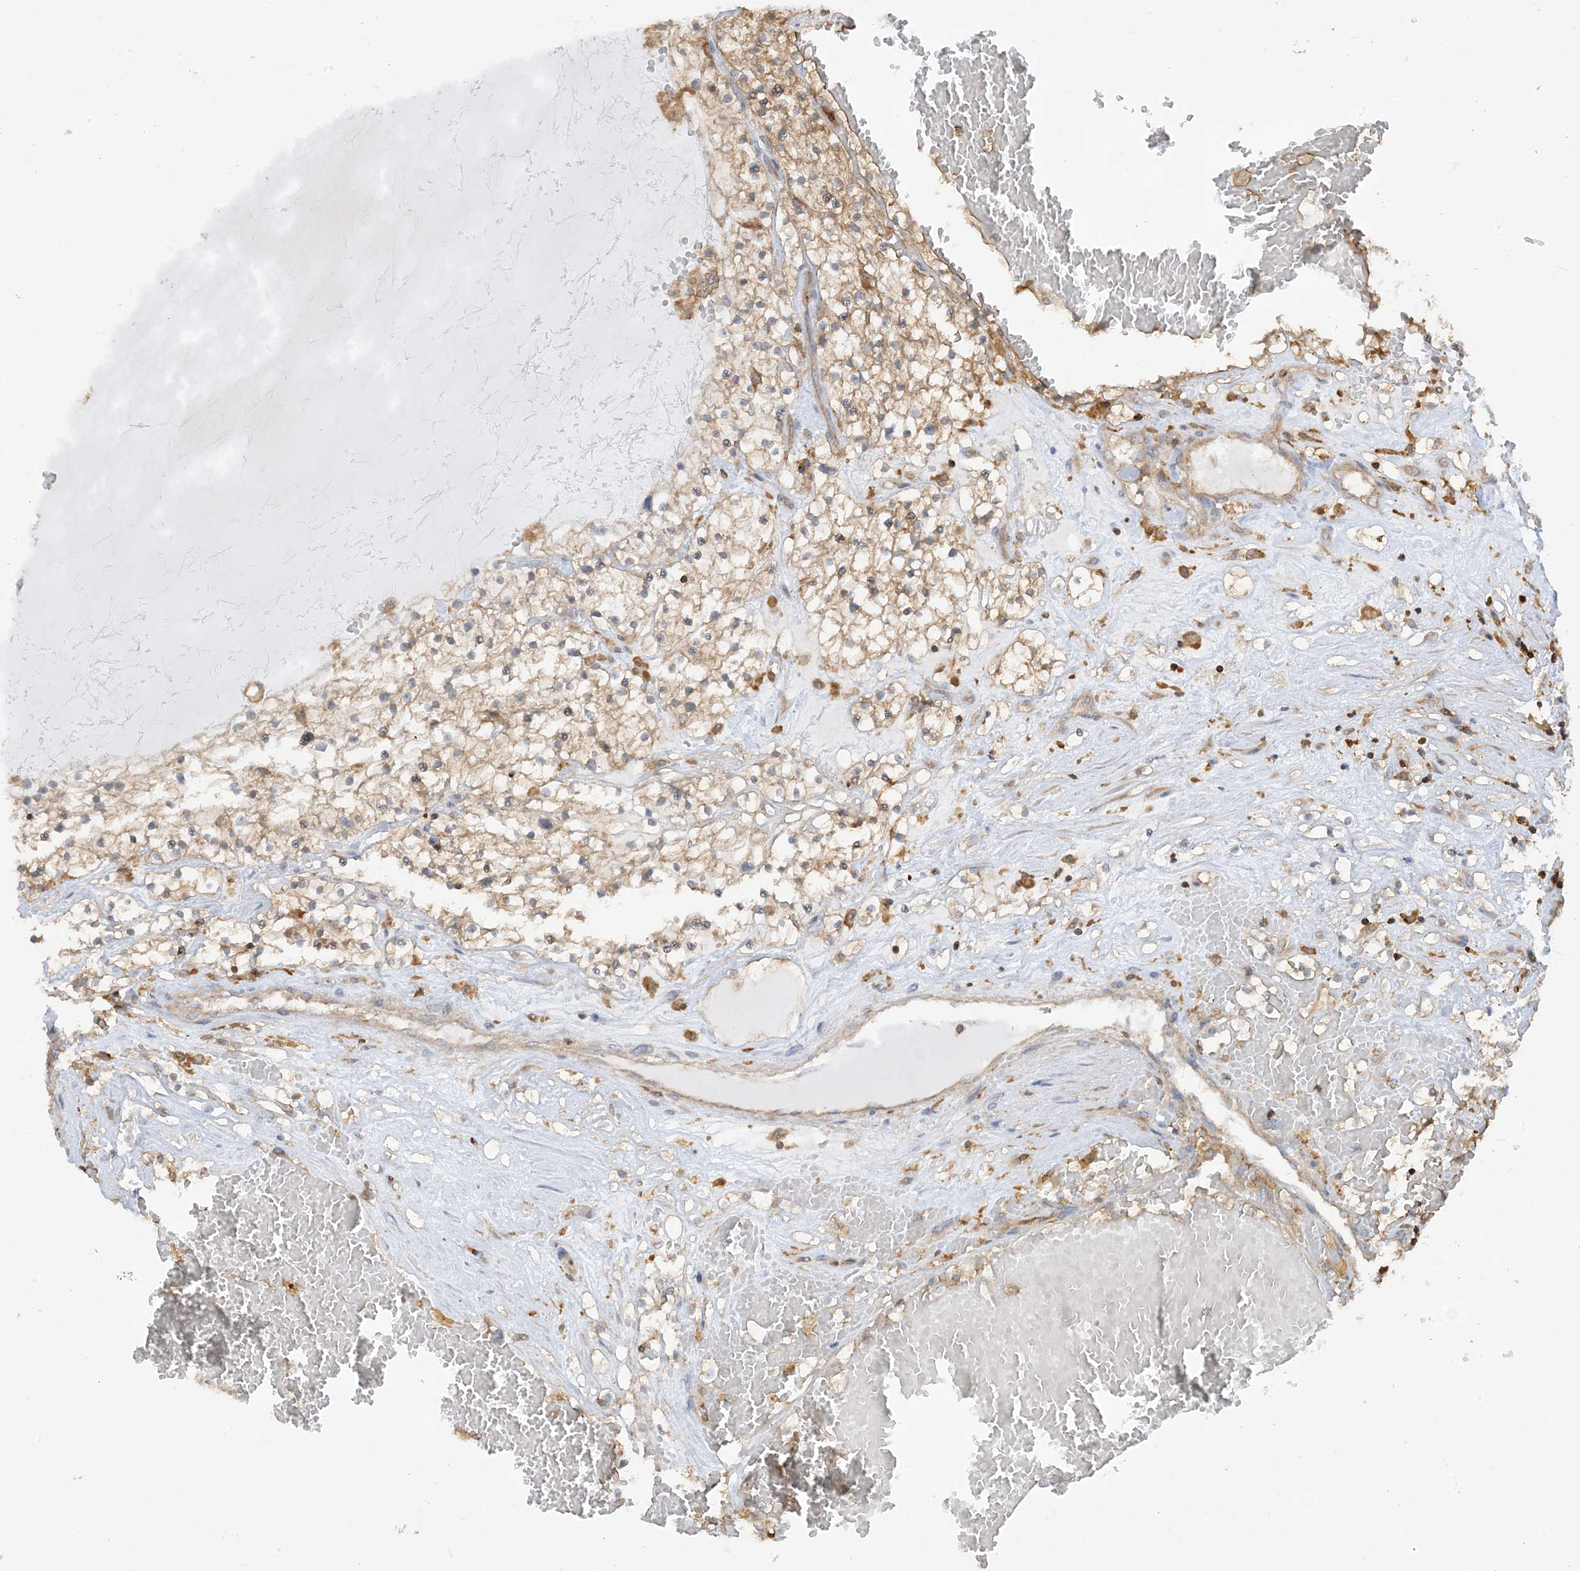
{"staining": {"intensity": "moderate", "quantity": ">75%", "location": "cytoplasmic/membranous"}, "tissue": "renal cancer", "cell_type": "Tumor cells", "image_type": "cancer", "snomed": [{"axis": "morphology", "description": "Normal tissue, NOS"}, {"axis": "morphology", "description": "Adenocarcinoma, NOS"}, {"axis": "topography", "description": "Kidney"}], "caption": "The immunohistochemical stain labels moderate cytoplasmic/membranous positivity in tumor cells of adenocarcinoma (renal) tissue.", "gene": "CAPZB", "patient": {"sex": "male", "age": 68}}